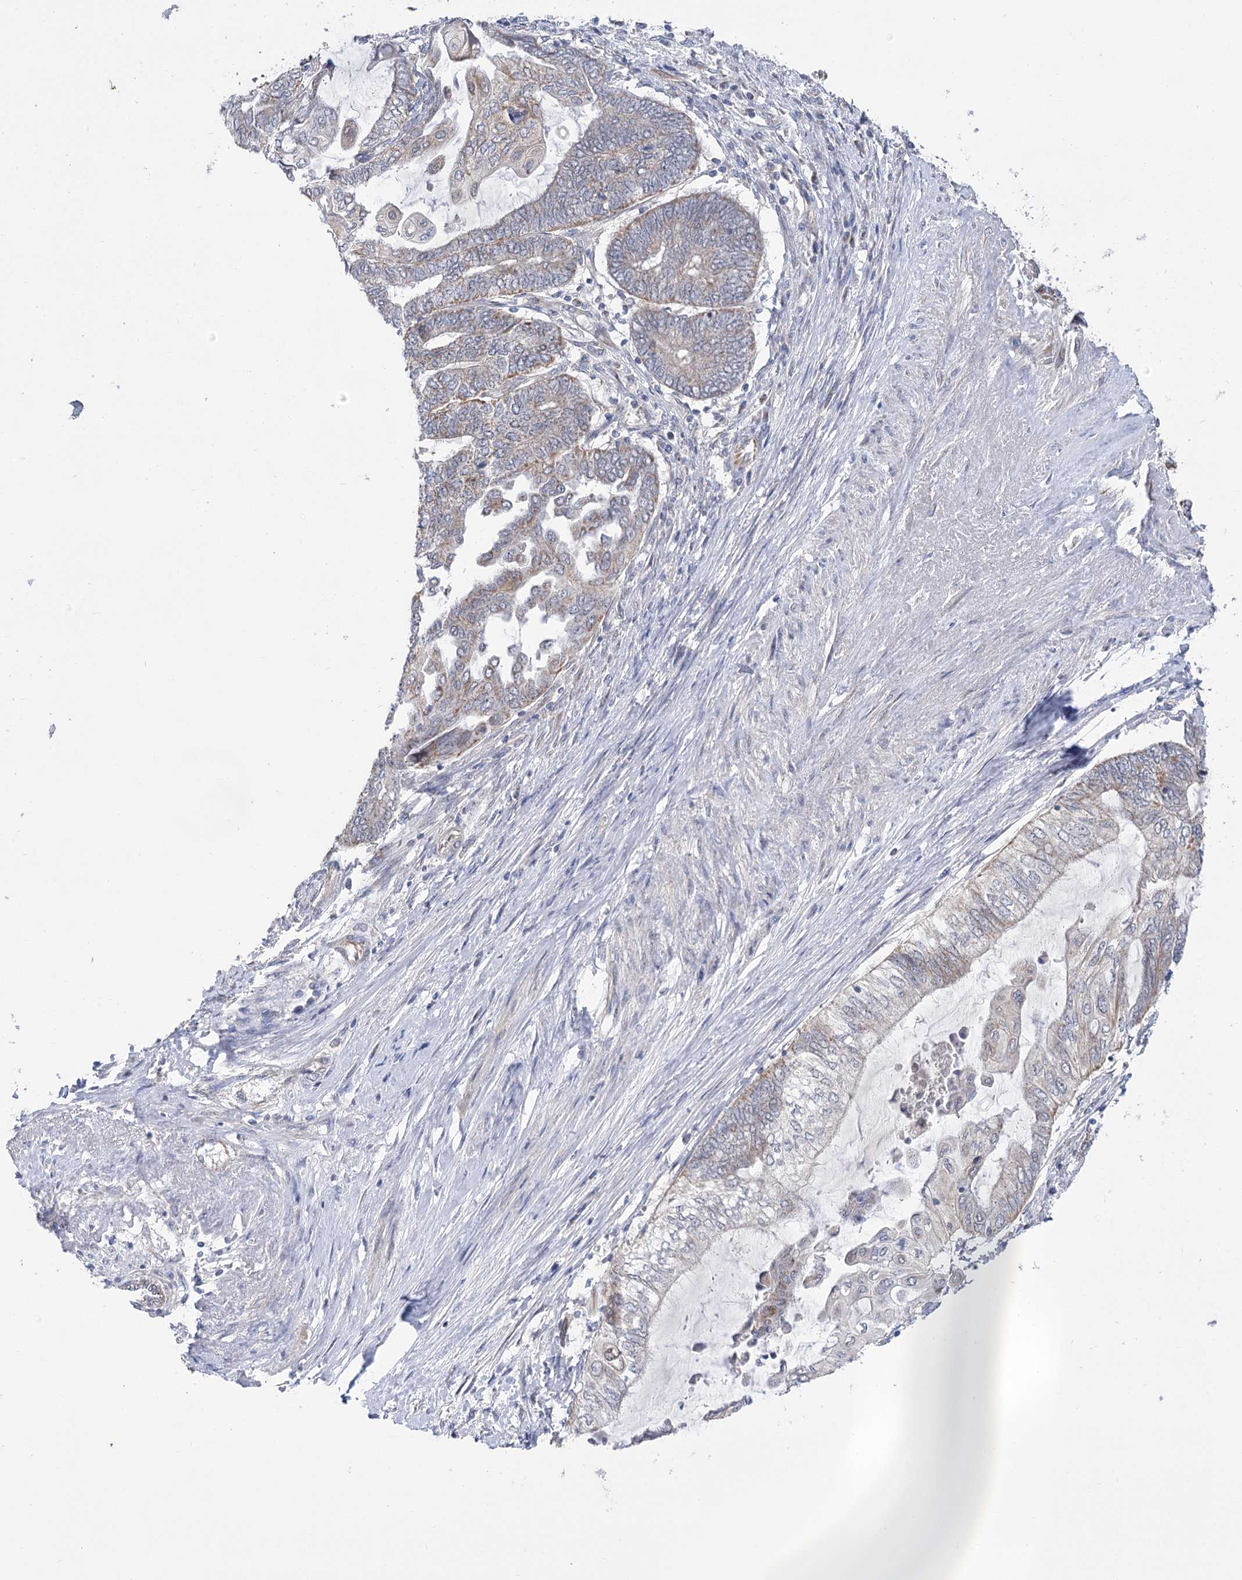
{"staining": {"intensity": "weak", "quantity": "25%-75%", "location": "cytoplasmic/membranous"}, "tissue": "endometrial cancer", "cell_type": "Tumor cells", "image_type": "cancer", "snomed": [{"axis": "morphology", "description": "Adenocarcinoma, NOS"}, {"axis": "topography", "description": "Uterus"}, {"axis": "topography", "description": "Endometrium"}], "caption": "Endometrial cancer (adenocarcinoma) was stained to show a protein in brown. There is low levels of weak cytoplasmic/membranous positivity in about 25%-75% of tumor cells.", "gene": "ECHDC3", "patient": {"sex": "female", "age": 70}}